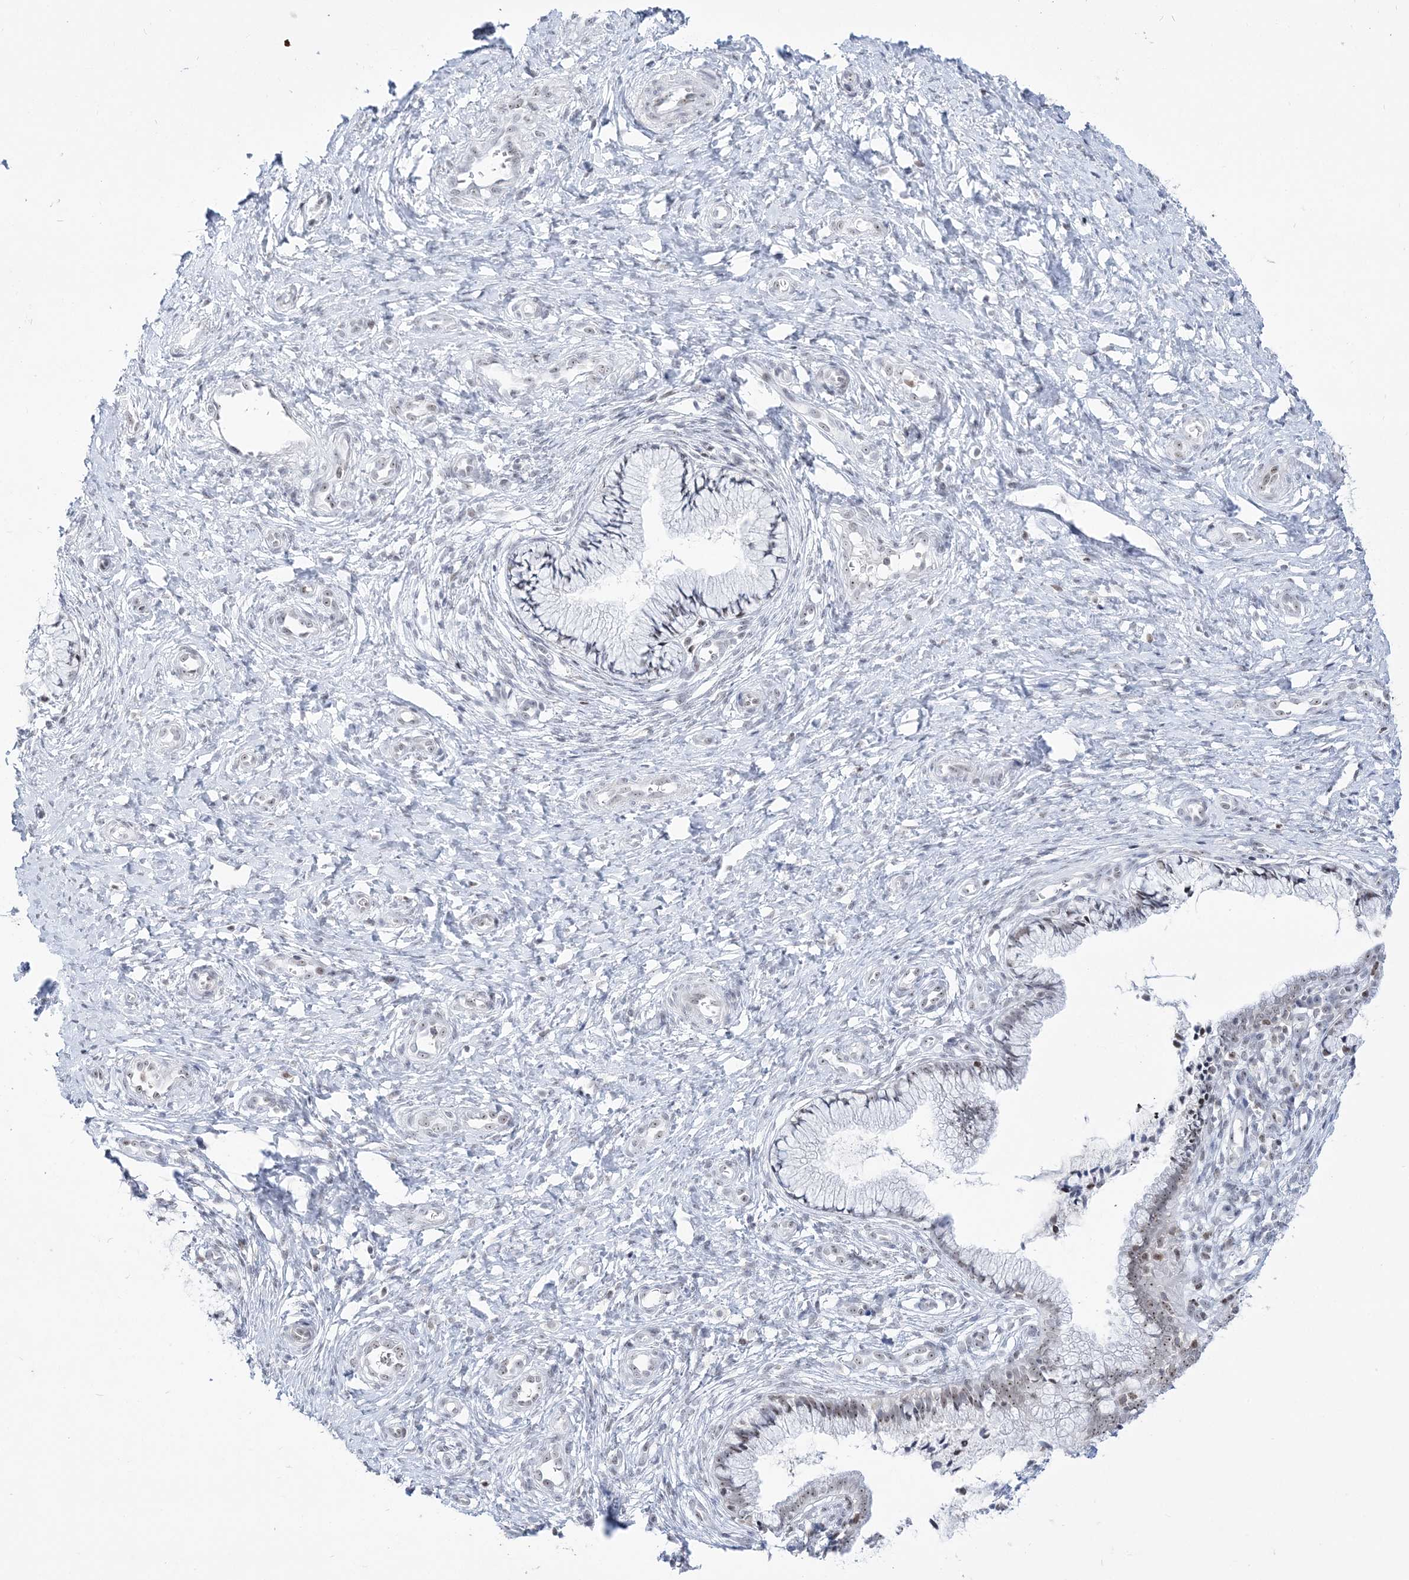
{"staining": {"intensity": "weak", "quantity": "25%-75%", "location": "nuclear"}, "tissue": "cervix", "cell_type": "Glandular cells", "image_type": "normal", "snomed": [{"axis": "morphology", "description": "Normal tissue, NOS"}, {"axis": "topography", "description": "Cervix"}], "caption": "Brown immunohistochemical staining in benign human cervix demonstrates weak nuclear expression in approximately 25%-75% of glandular cells. (DAB (3,3'-diaminobenzidine) IHC, brown staining for protein, blue staining for nuclei).", "gene": "DDX21", "patient": {"sex": "female", "age": 36}}